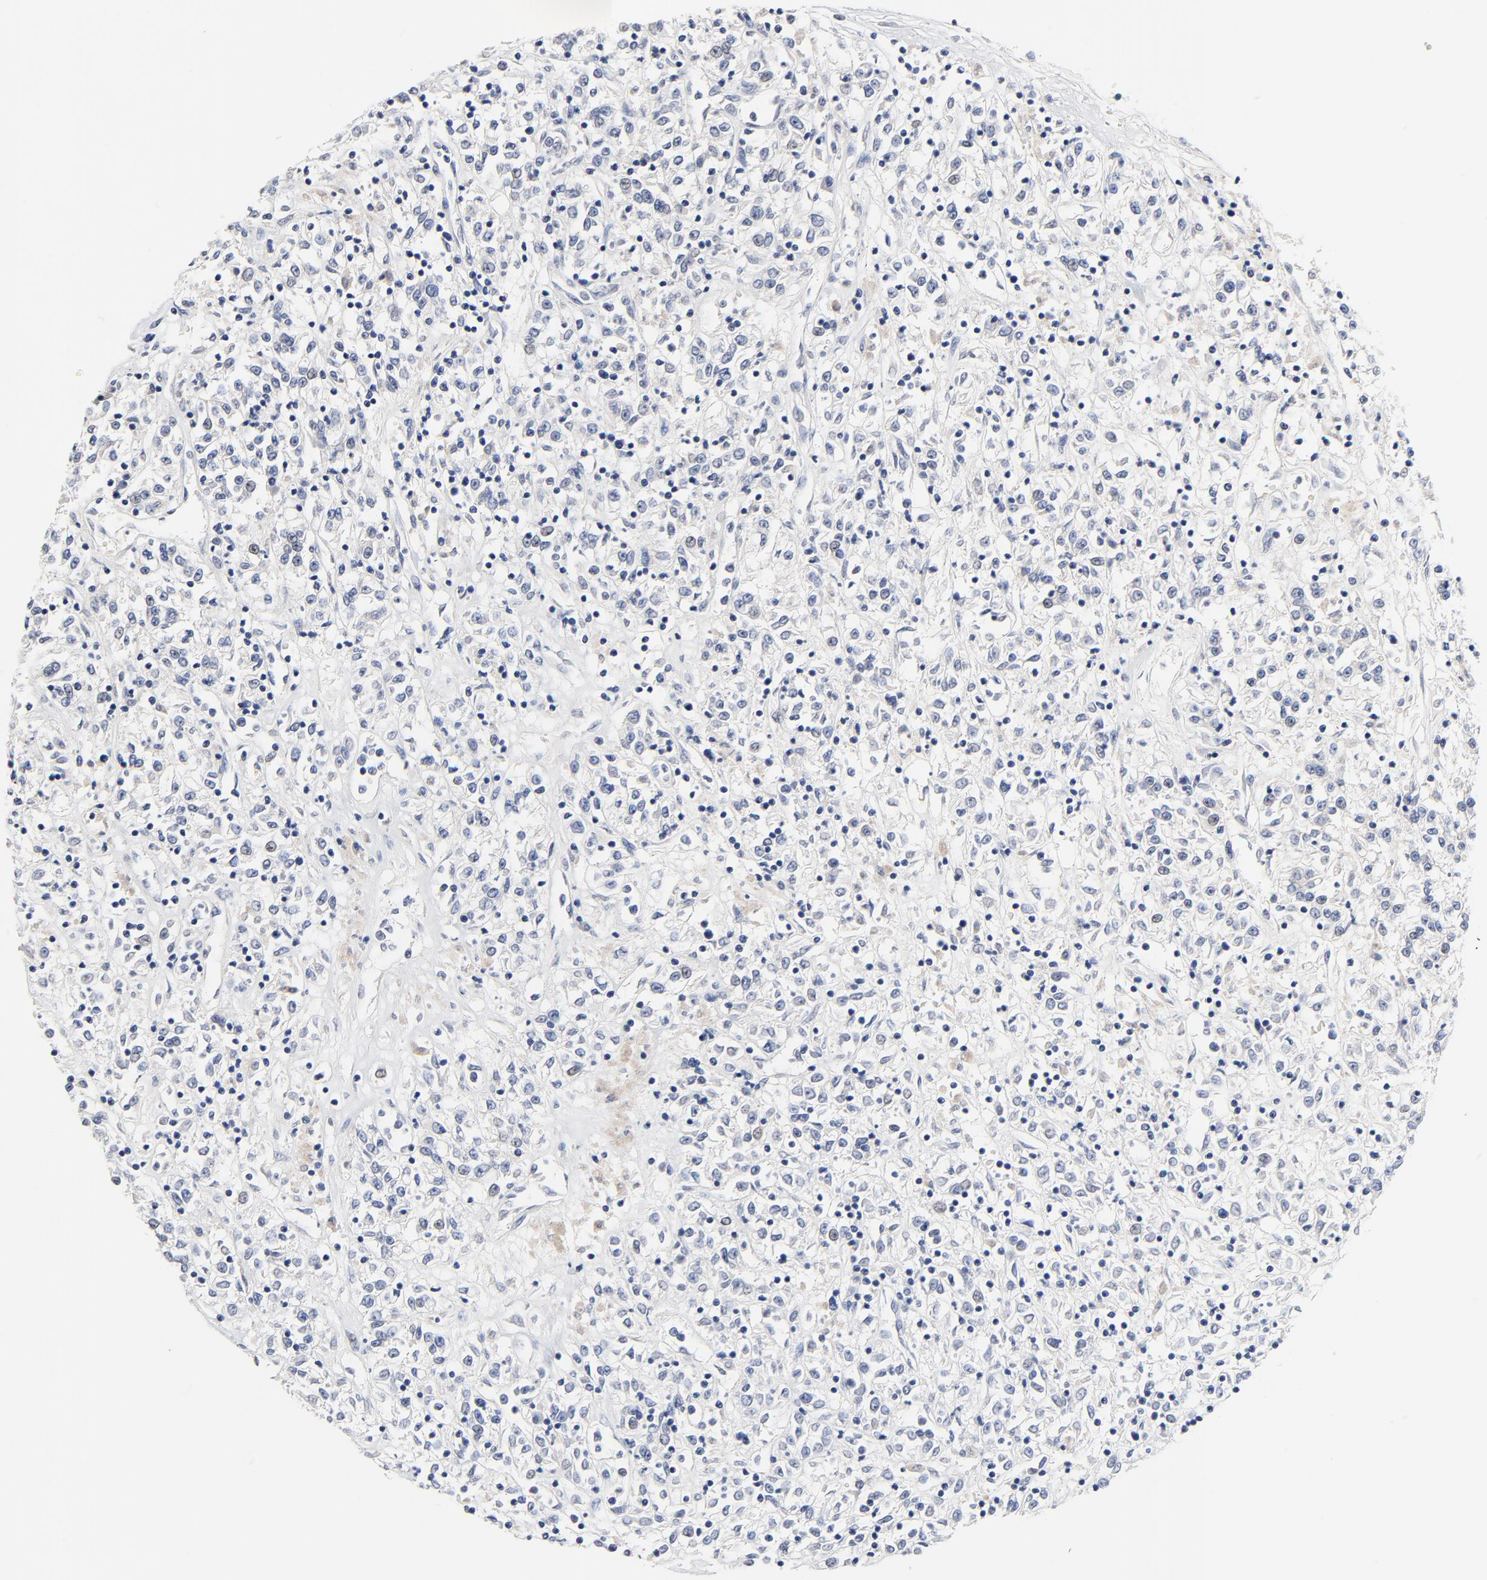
{"staining": {"intensity": "negative", "quantity": "none", "location": "none"}, "tissue": "renal cancer", "cell_type": "Tumor cells", "image_type": "cancer", "snomed": [{"axis": "morphology", "description": "Adenocarcinoma, NOS"}, {"axis": "topography", "description": "Kidney"}], "caption": "High power microscopy image of an IHC histopathology image of renal adenocarcinoma, revealing no significant expression in tumor cells.", "gene": "FBXL5", "patient": {"sex": "female", "age": 76}}